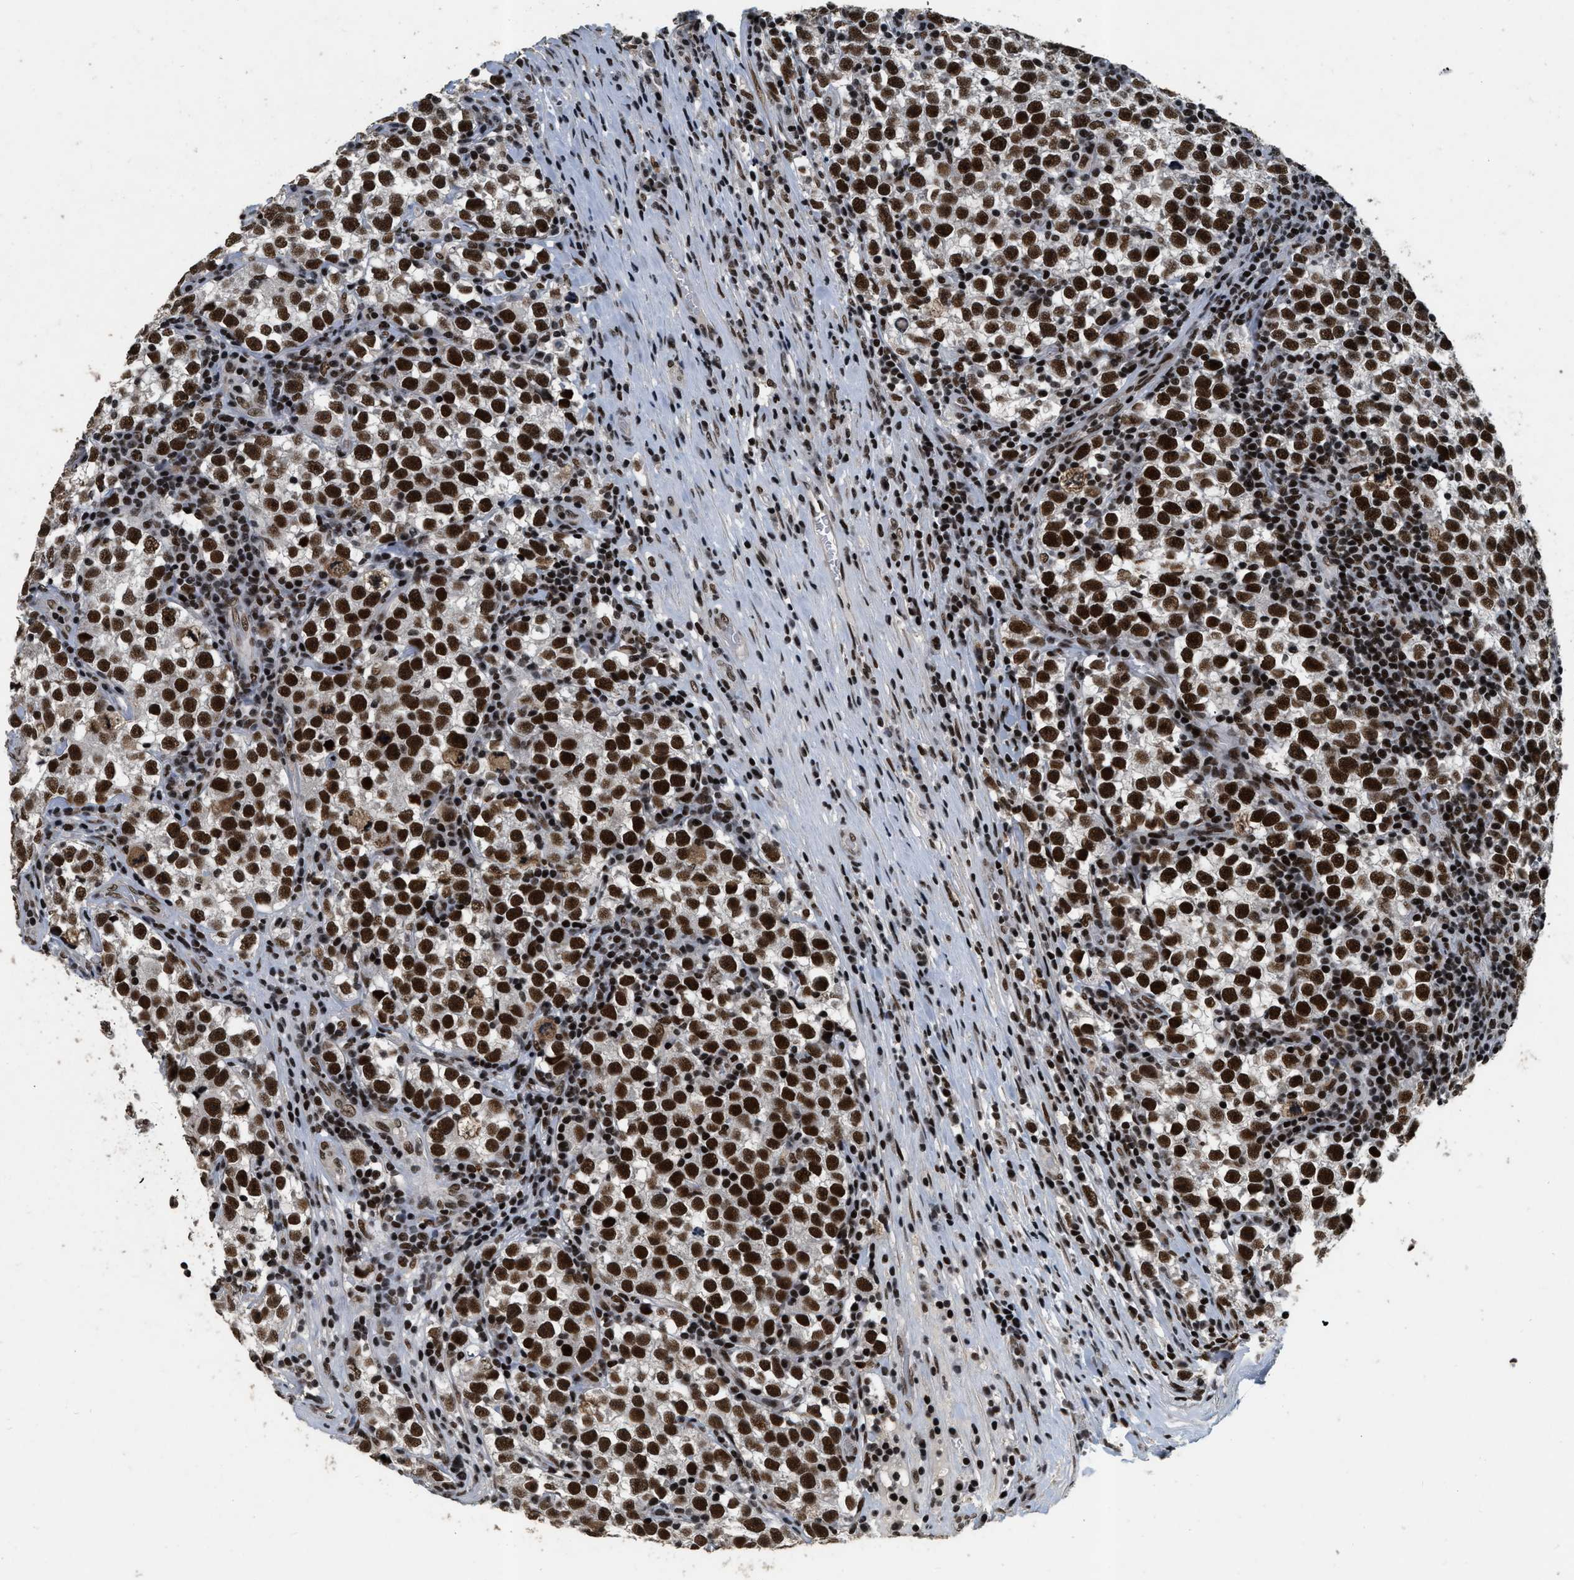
{"staining": {"intensity": "strong", "quantity": ">75%", "location": "nuclear"}, "tissue": "testis cancer", "cell_type": "Tumor cells", "image_type": "cancer", "snomed": [{"axis": "morphology", "description": "Normal tissue, NOS"}, {"axis": "morphology", "description": "Seminoma, NOS"}, {"axis": "topography", "description": "Testis"}], "caption": "The micrograph exhibits immunohistochemical staining of seminoma (testis). There is strong nuclear expression is present in about >75% of tumor cells.", "gene": "SMARCB1", "patient": {"sex": "male", "age": 43}}